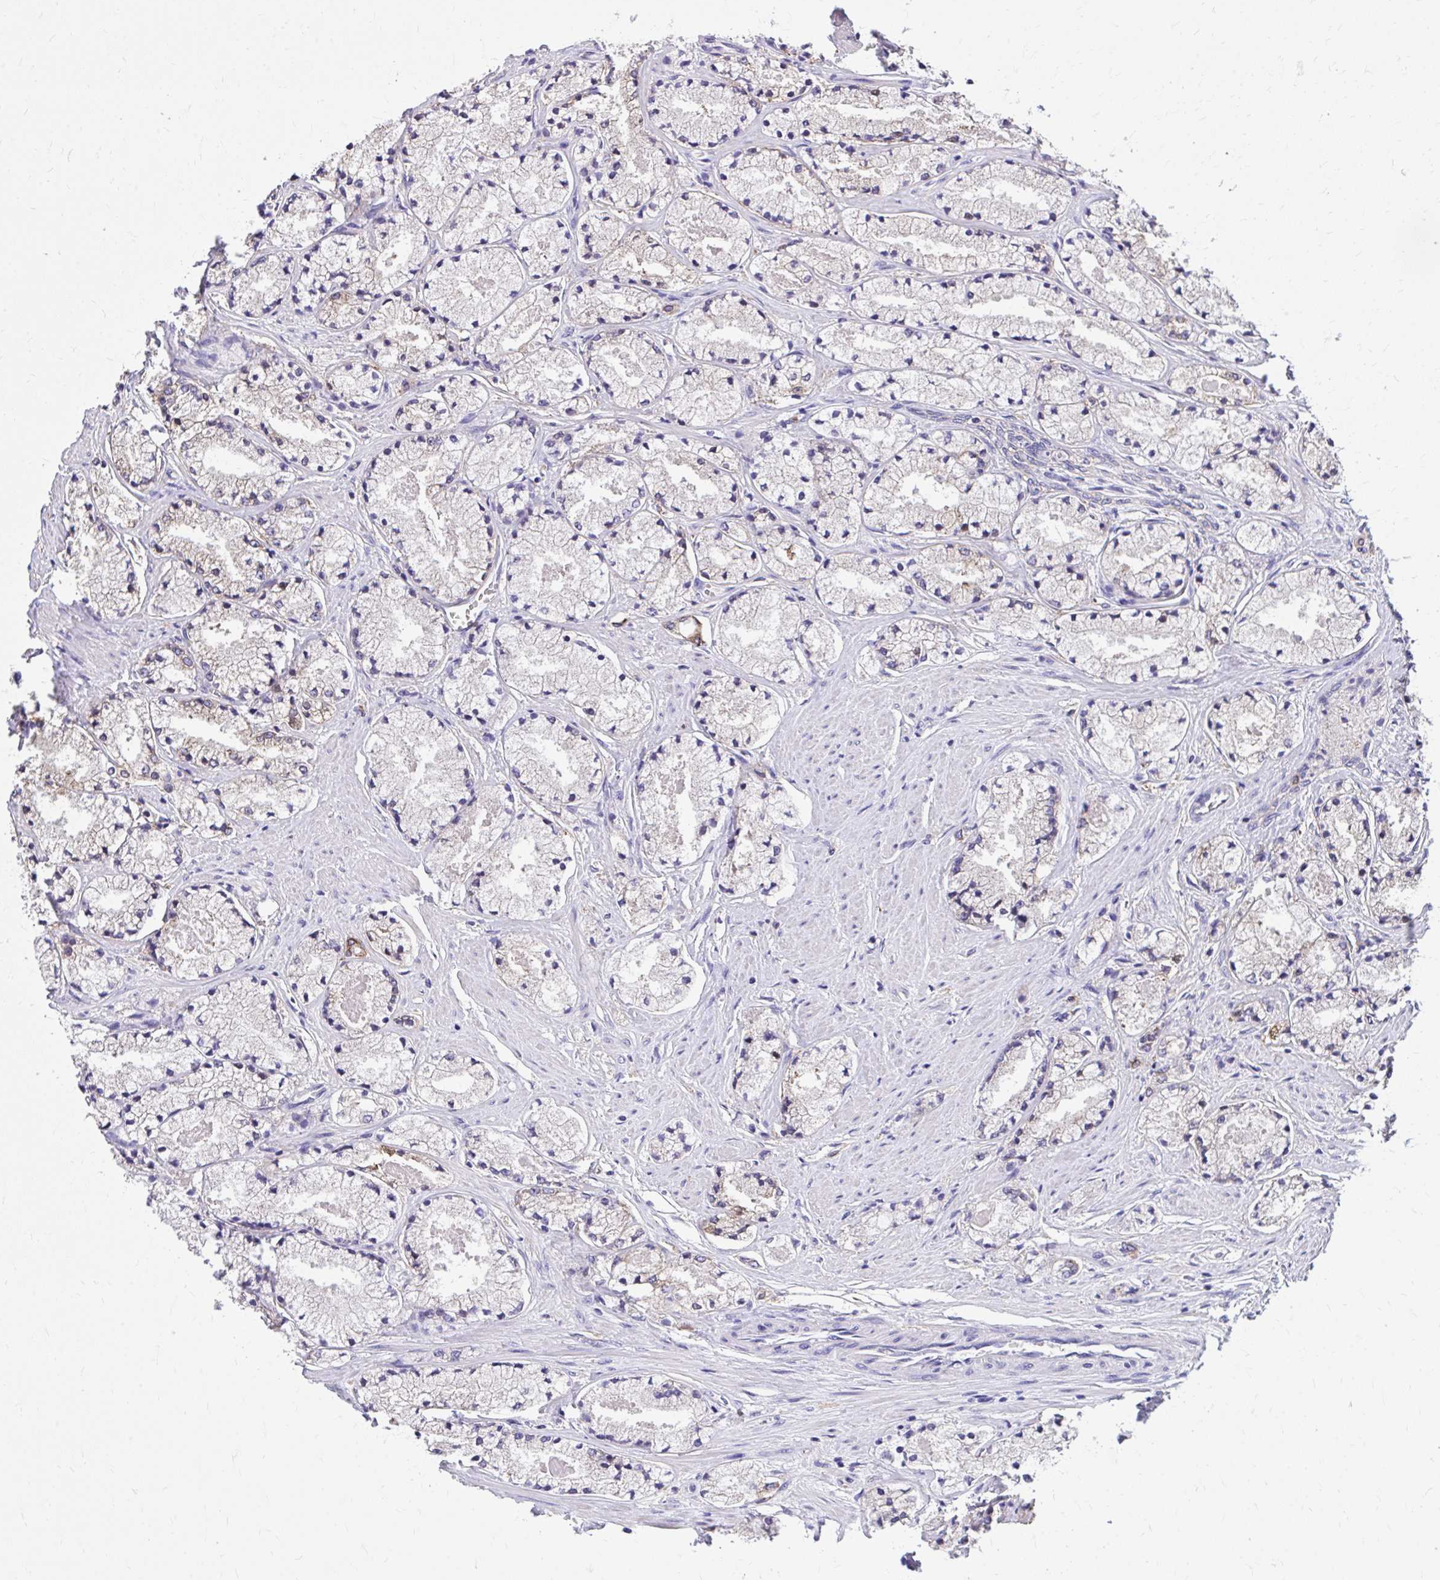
{"staining": {"intensity": "negative", "quantity": "none", "location": "none"}, "tissue": "prostate cancer", "cell_type": "Tumor cells", "image_type": "cancer", "snomed": [{"axis": "morphology", "description": "Adenocarcinoma, High grade"}, {"axis": "topography", "description": "Prostate"}], "caption": "There is no significant staining in tumor cells of prostate cancer.", "gene": "EPB41L1", "patient": {"sex": "male", "age": 63}}